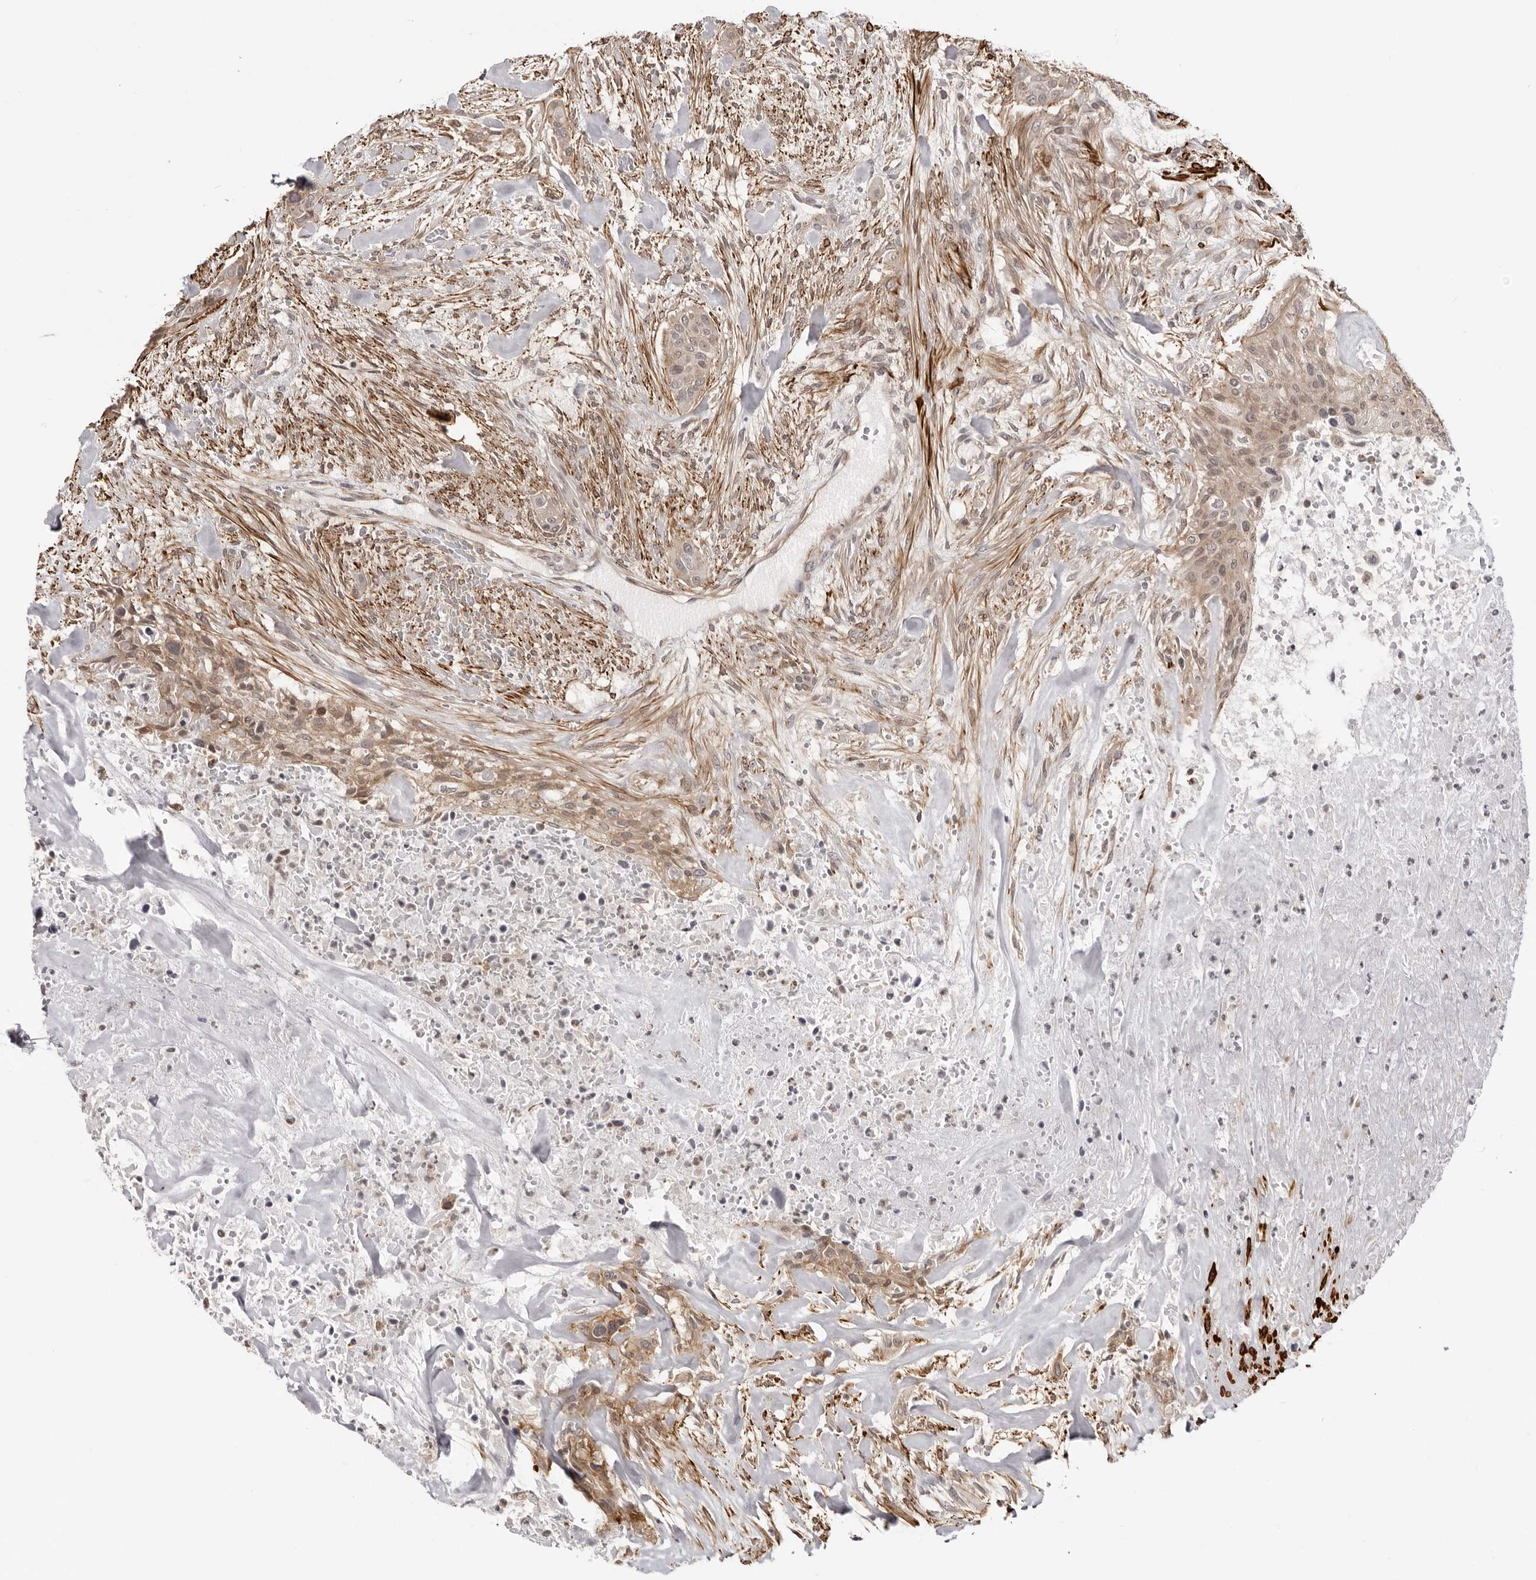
{"staining": {"intensity": "weak", "quantity": ">75%", "location": "cytoplasmic/membranous"}, "tissue": "urothelial cancer", "cell_type": "Tumor cells", "image_type": "cancer", "snomed": [{"axis": "morphology", "description": "Urothelial carcinoma, High grade"}, {"axis": "topography", "description": "Urinary bladder"}], "caption": "High-magnification brightfield microscopy of urothelial cancer stained with DAB (brown) and counterstained with hematoxylin (blue). tumor cells exhibit weak cytoplasmic/membranous positivity is appreciated in approximately>75% of cells. Using DAB (brown) and hematoxylin (blue) stains, captured at high magnification using brightfield microscopy.", "gene": "UNK", "patient": {"sex": "male", "age": 35}}